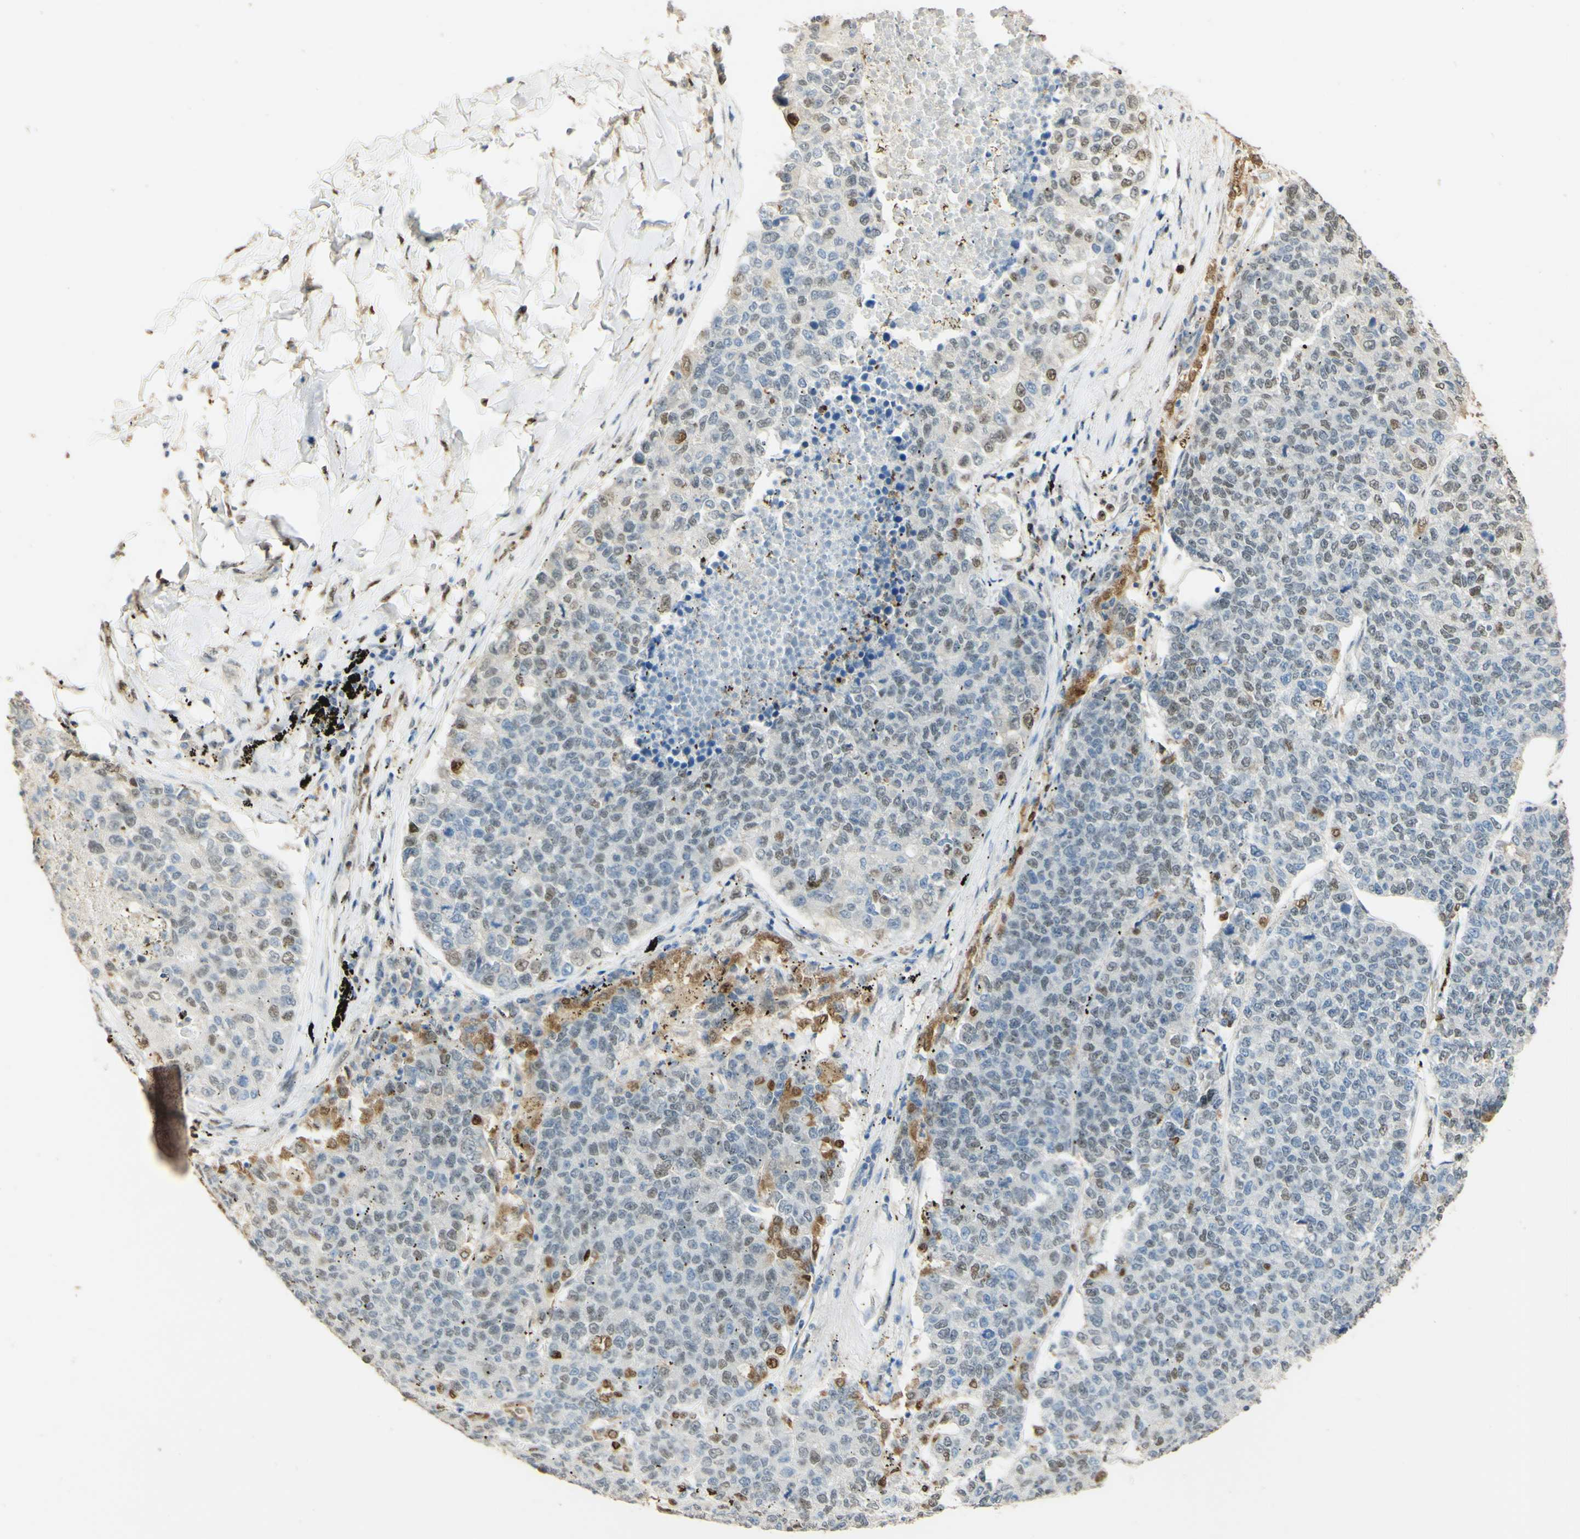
{"staining": {"intensity": "weak", "quantity": "<25%", "location": "nuclear"}, "tissue": "lung cancer", "cell_type": "Tumor cells", "image_type": "cancer", "snomed": [{"axis": "morphology", "description": "Adenocarcinoma, NOS"}, {"axis": "topography", "description": "Lung"}], "caption": "A micrograph of human lung cancer is negative for staining in tumor cells. The staining was performed using DAB (3,3'-diaminobenzidine) to visualize the protein expression in brown, while the nuclei were stained in blue with hematoxylin (Magnification: 20x).", "gene": "MAP3K4", "patient": {"sex": "male", "age": 49}}